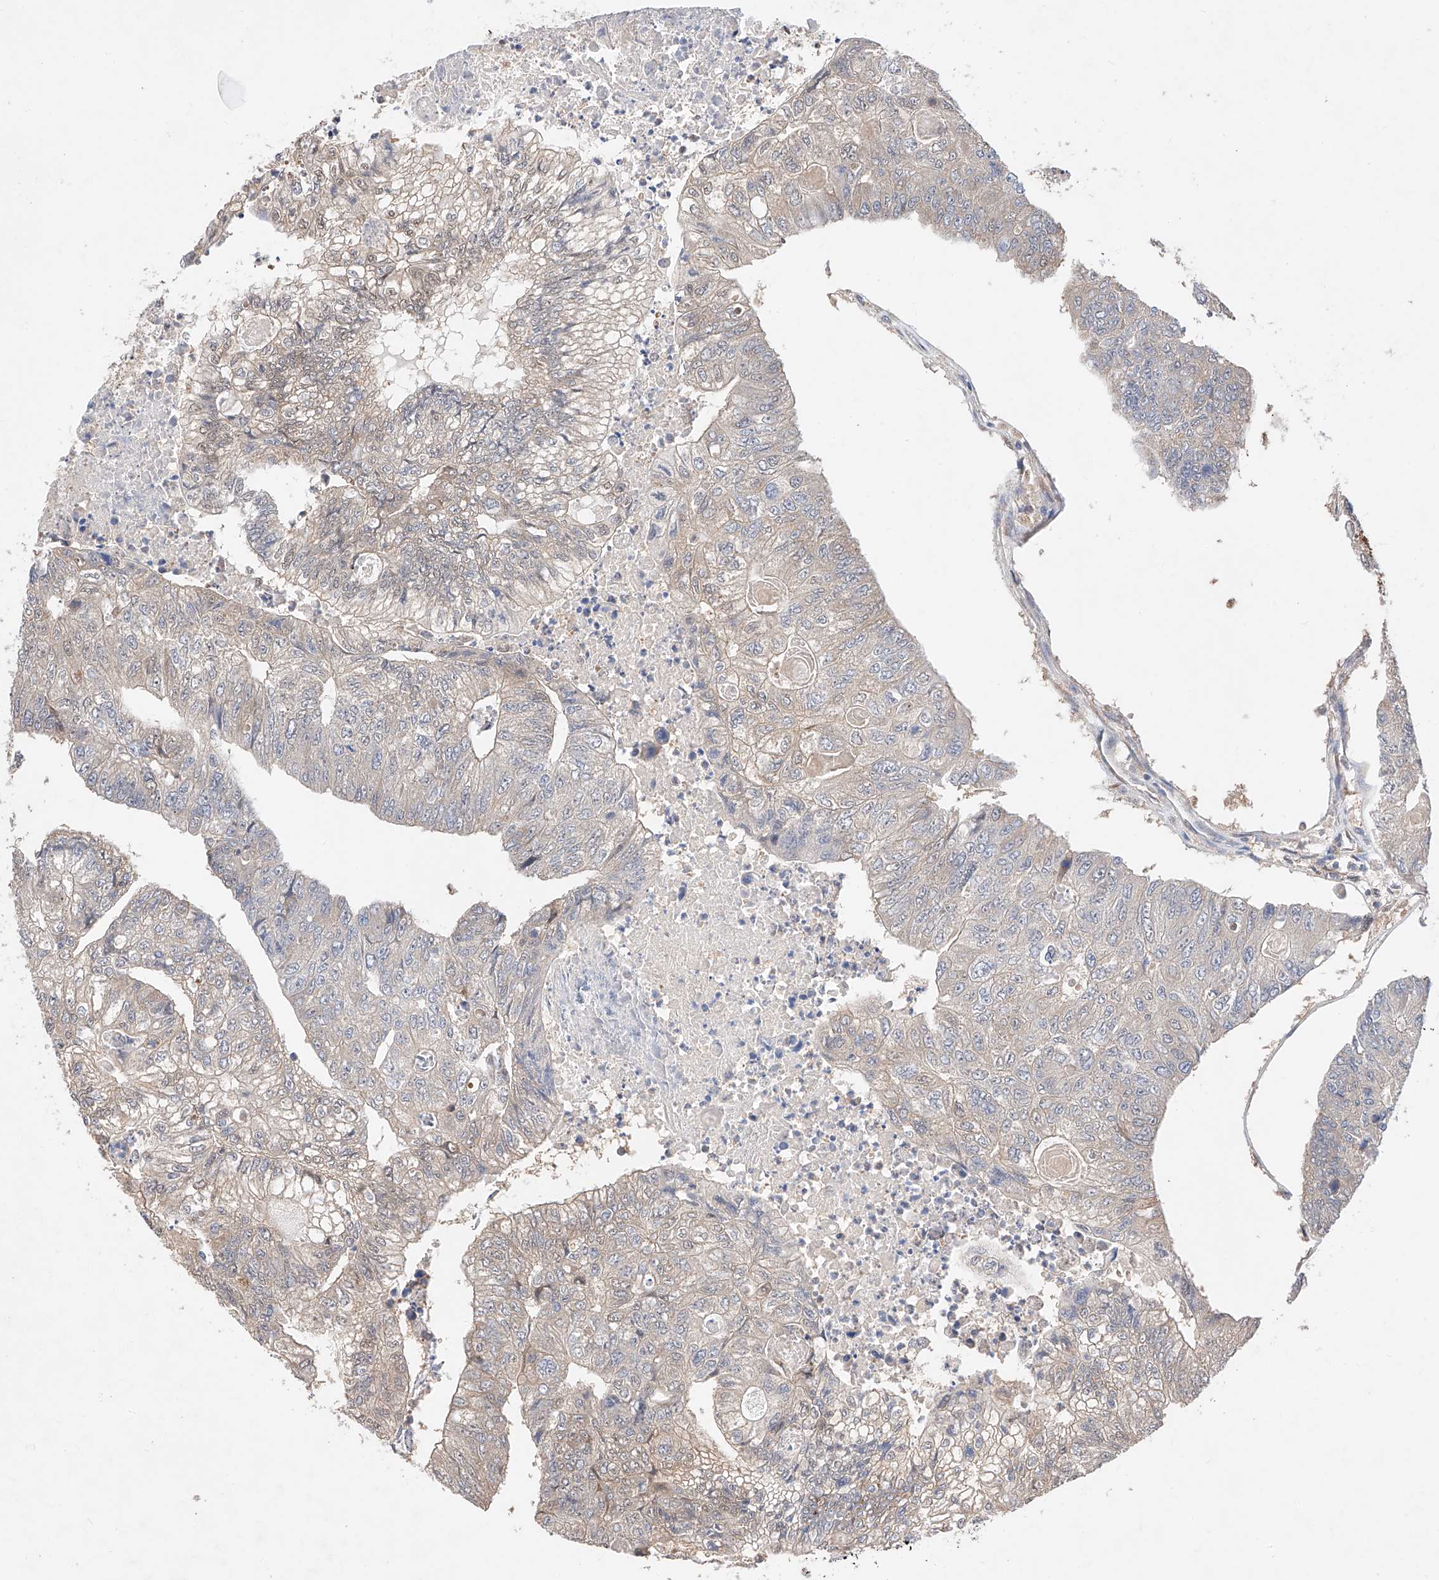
{"staining": {"intensity": "weak", "quantity": "<25%", "location": "cytoplasmic/membranous,nuclear"}, "tissue": "colorectal cancer", "cell_type": "Tumor cells", "image_type": "cancer", "snomed": [{"axis": "morphology", "description": "Adenocarcinoma, NOS"}, {"axis": "topography", "description": "Colon"}], "caption": "High magnification brightfield microscopy of colorectal cancer stained with DAB (brown) and counterstained with hematoxylin (blue): tumor cells show no significant staining.", "gene": "ZSCAN4", "patient": {"sex": "female", "age": 67}}